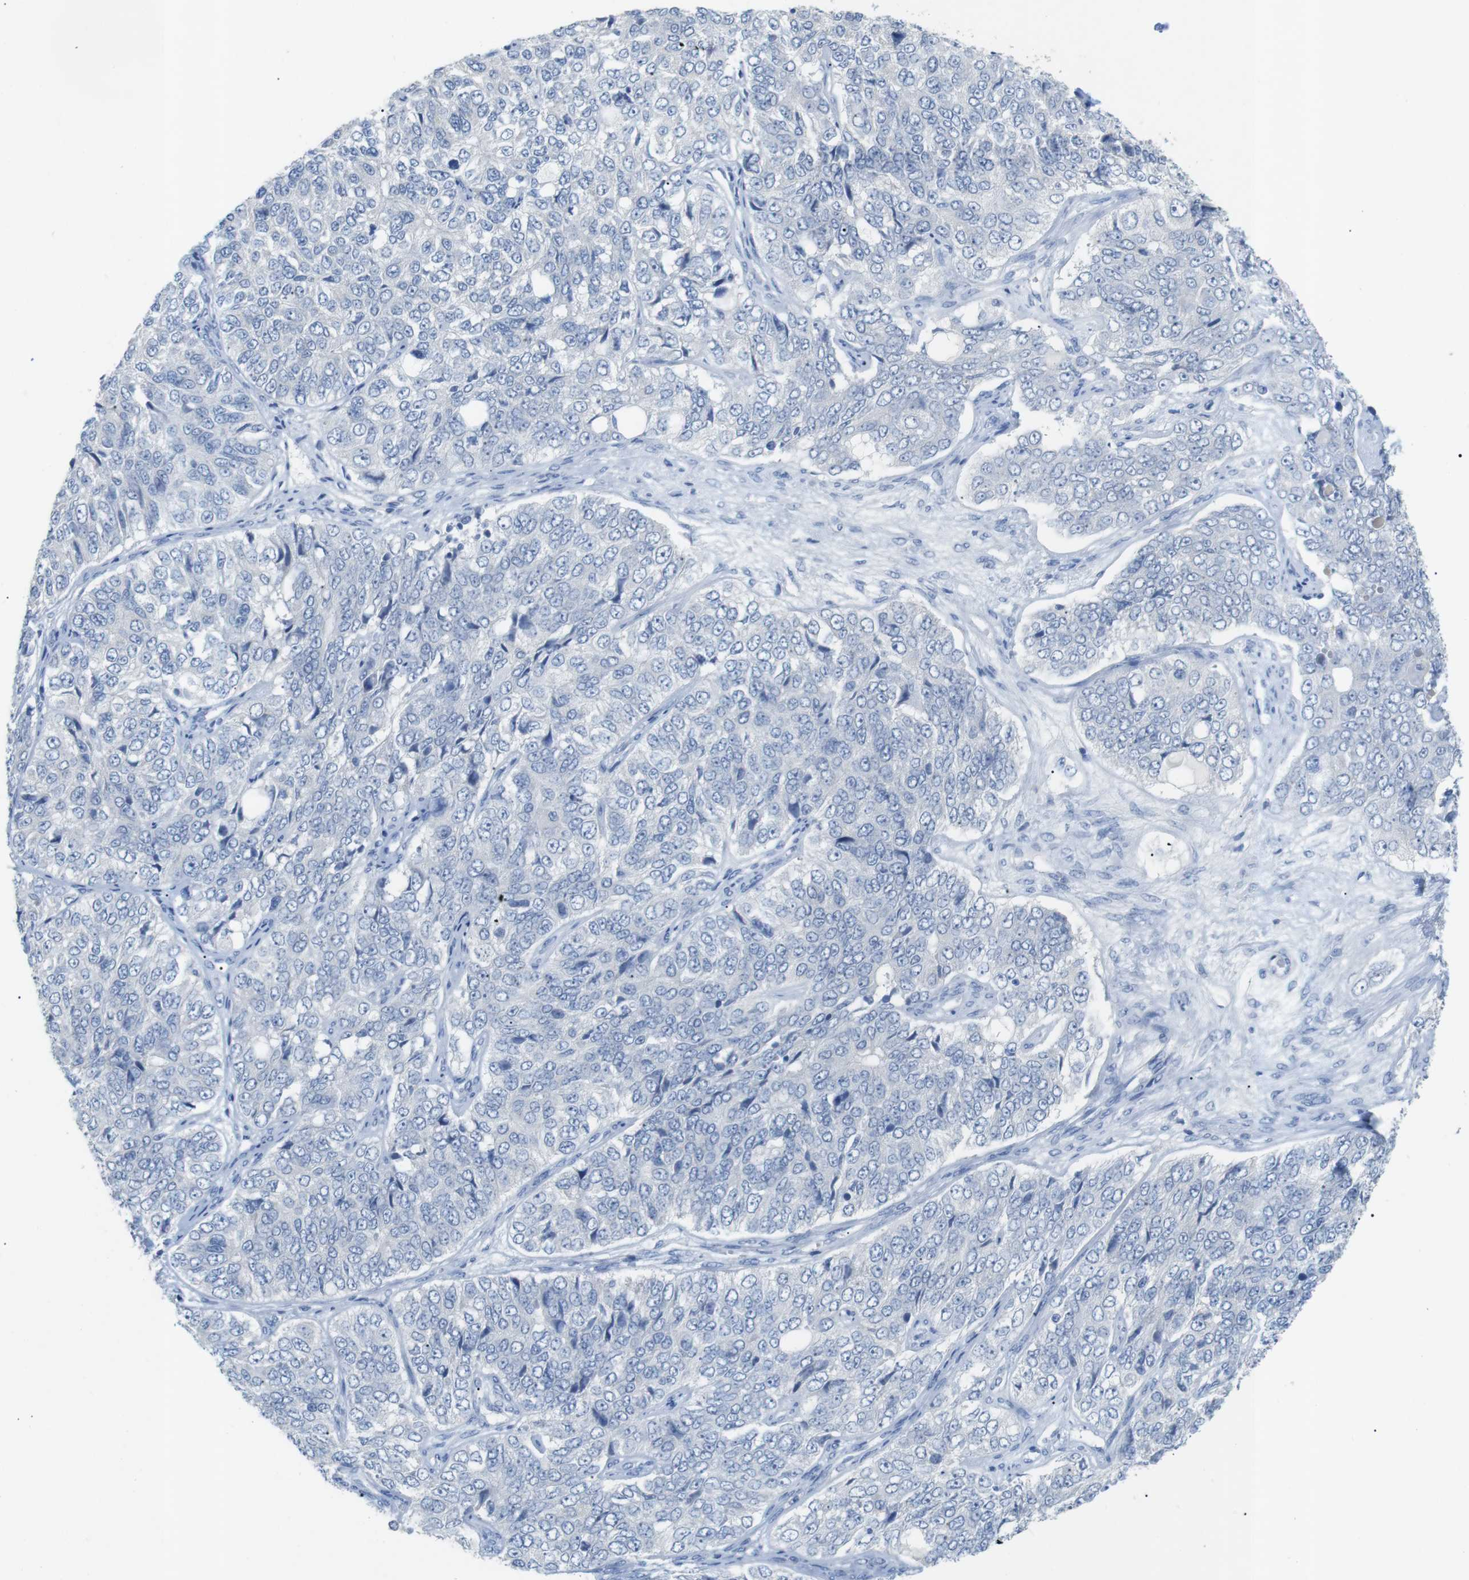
{"staining": {"intensity": "negative", "quantity": "none", "location": "none"}, "tissue": "ovarian cancer", "cell_type": "Tumor cells", "image_type": "cancer", "snomed": [{"axis": "morphology", "description": "Carcinoma, endometroid"}, {"axis": "topography", "description": "Ovary"}], "caption": "Immunohistochemistry (IHC) histopathology image of neoplastic tissue: human endometroid carcinoma (ovarian) stained with DAB (3,3'-diaminobenzidine) displays no significant protein expression in tumor cells.", "gene": "SALL4", "patient": {"sex": "female", "age": 51}}